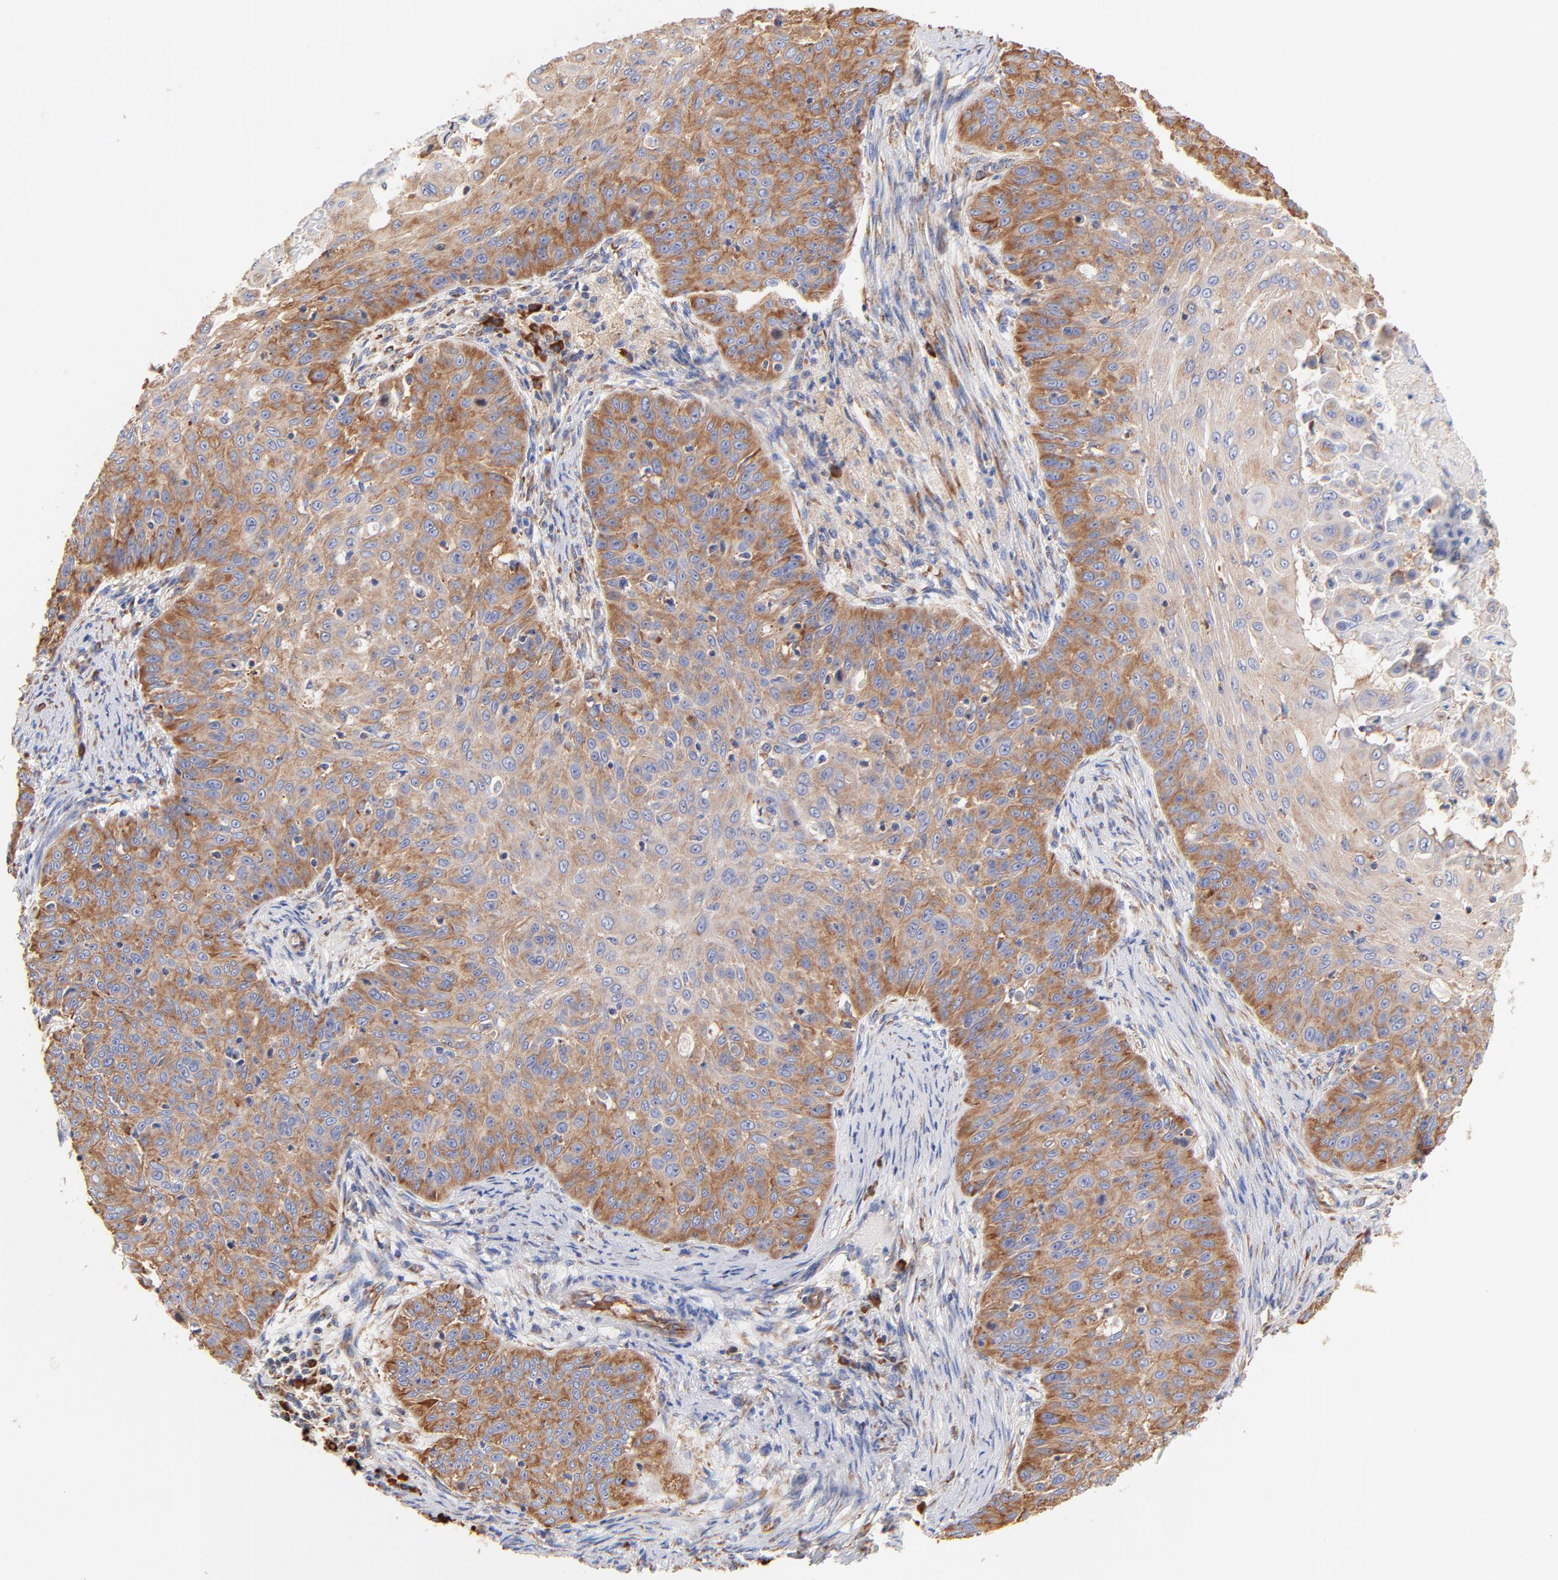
{"staining": {"intensity": "moderate", "quantity": ">75%", "location": "cytoplasmic/membranous"}, "tissue": "skin cancer", "cell_type": "Tumor cells", "image_type": "cancer", "snomed": [{"axis": "morphology", "description": "Squamous cell carcinoma, NOS"}, {"axis": "topography", "description": "Skin"}], "caption": "A histopathology image of skin cancer (squamous cell carcinoma) stained for a protein shows moderate cytoplasmic/membranous brown staining in tumor cells. Immunohistochemistry (ihc) stains the protein in brown and the nuclei are stained blue.", "gene": "RPL27", "patient": {"sex": "male", "age": 82}}